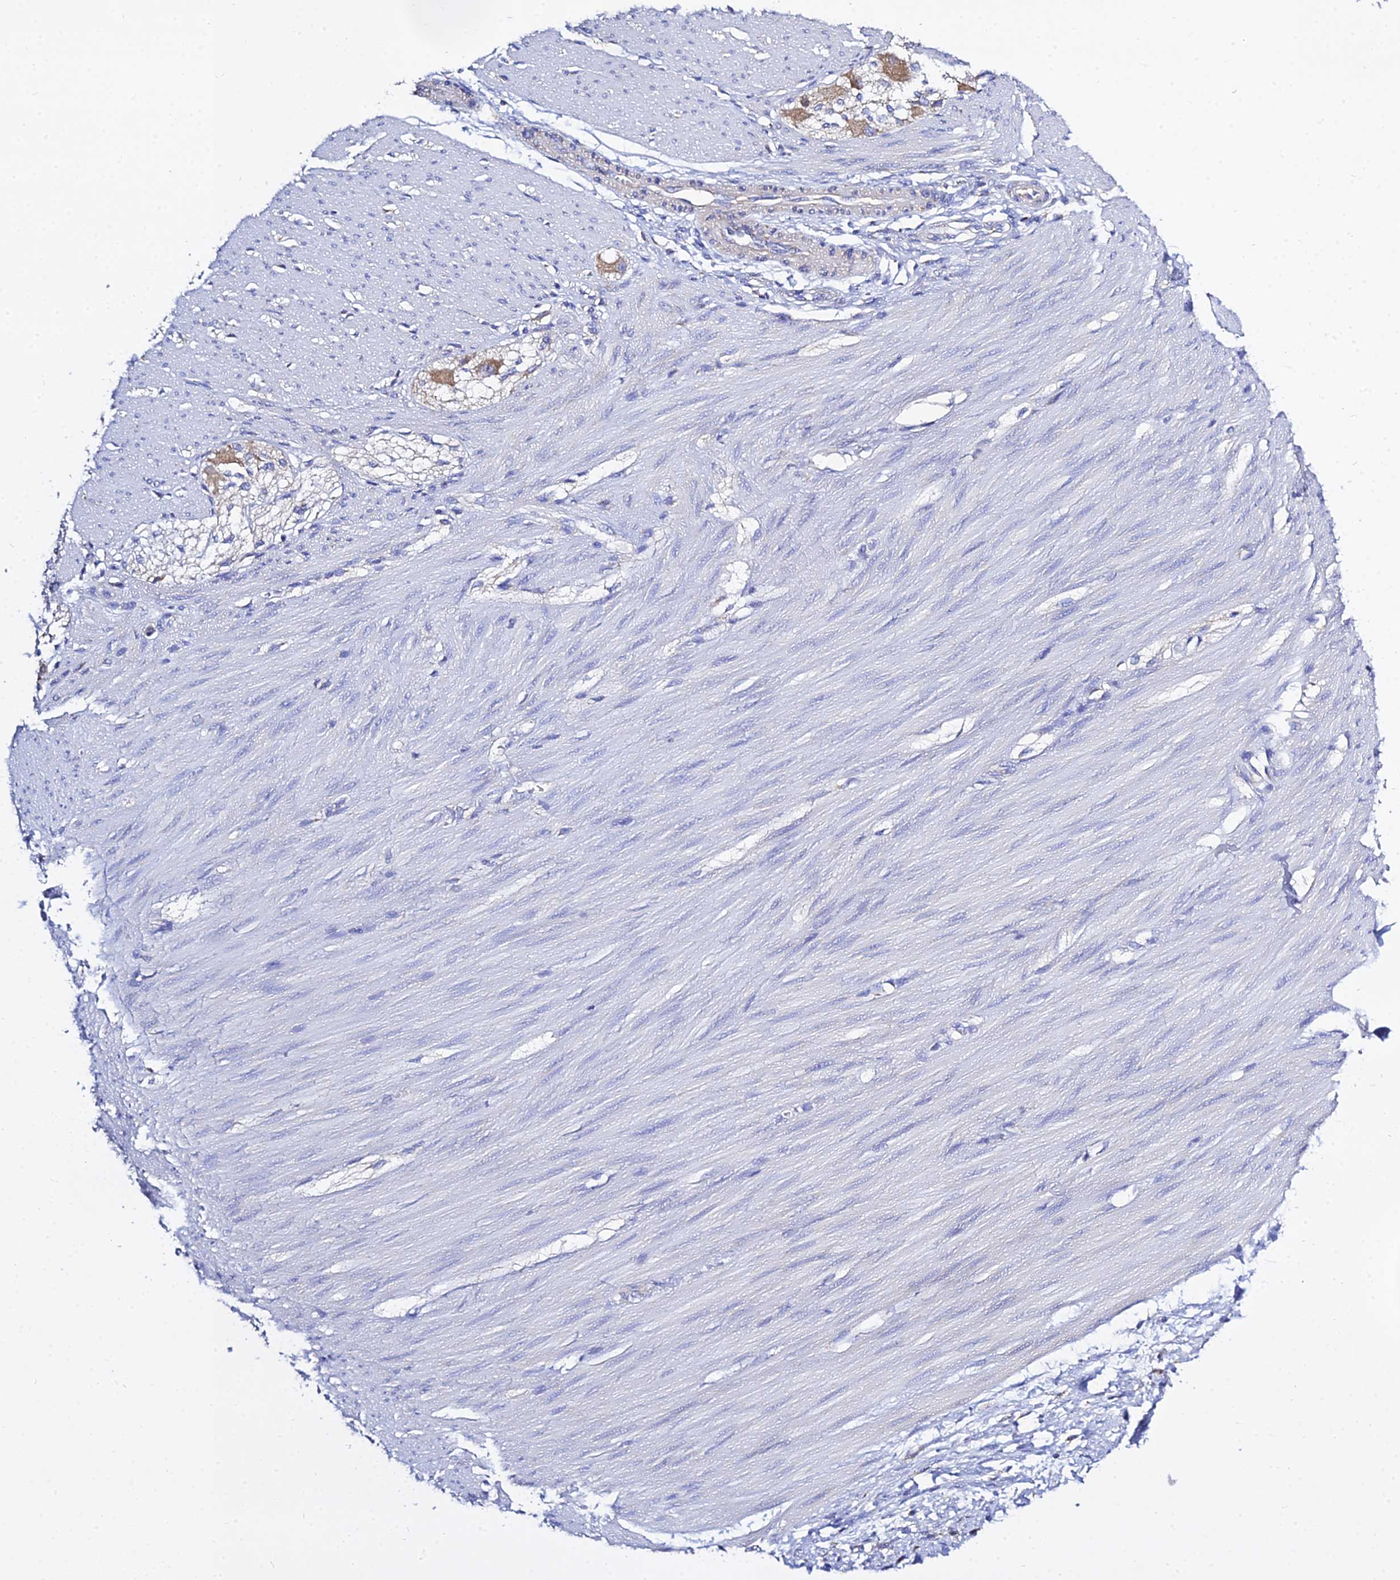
{"staining": {"intensity": "negative", "quantity": "none", "location": "none"}, "tissue": "smooth muscle", "cell_type": "Smooth muscle cells", "image_type": "normal", "snomed": [{"axis": "morphology", "description": "Normal tissue, NOS"}, {"axis": "morphology", "description": "Adenocarcinoma, NOS"}, {"axis": "topography", "description": "Colon"}, {"axis": "topography", "description": "Peripheral nerve tissue"}], "caption": "High power microscopy micrograph of an immunohistochemistry micrograph of unremarkable smooth muscle, revealing no significant staining in smooth muscle cells. Brightfield microscopy of immunohistochemistry stained with DAB (brown) and hematoxylin (blue), captured at high magnification.", "gene": "TYW5", "patient": {"sex": "male", "age": 14}}